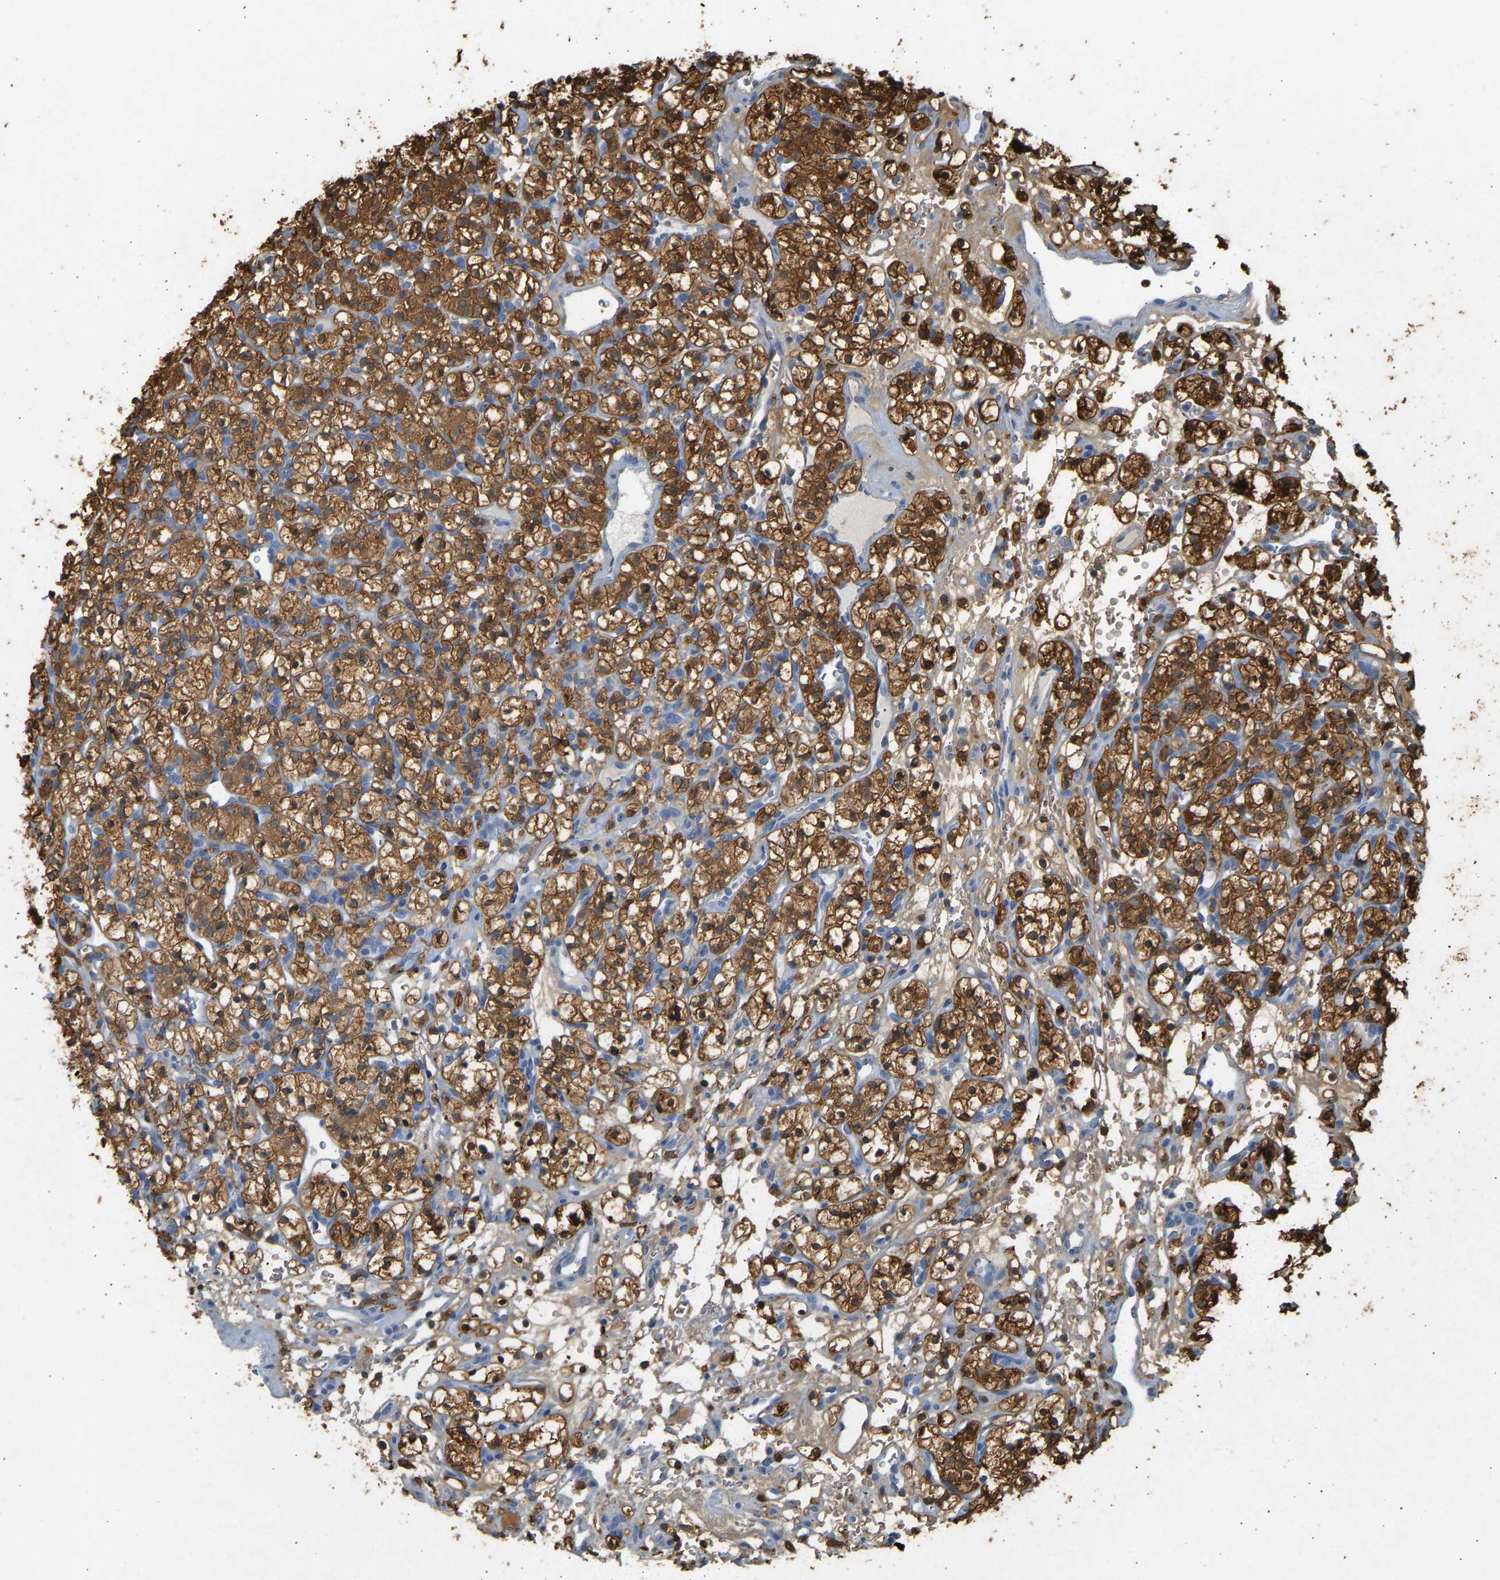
{"staining": {"intensity": "moderate", "quantity": ">75%", "location": "cytoplasmic/membranous"}, "tissue": "renal cancer", "cell_type": "Tumor cells", "image_type": "cancer", "snomed": [{"axis": "morphology", "description": "Adenocarcinoma, NOS"}, {"axis": "topography", "description": "Kidney"}], "caption": "Immunohistochemical staining of renal adenocarcinoma shows medium levels of moderate cytoplasmic/membranous protein positivity in approximately >75% of tumor cells. Using DAB (3,3'-diaminobenzidine) (brown) and hematoxylin (blue) stains, captured at high magnification using brightfield microscopy.", "gene": "ENO1", "patient": {"sex": "female", "age": 57}}